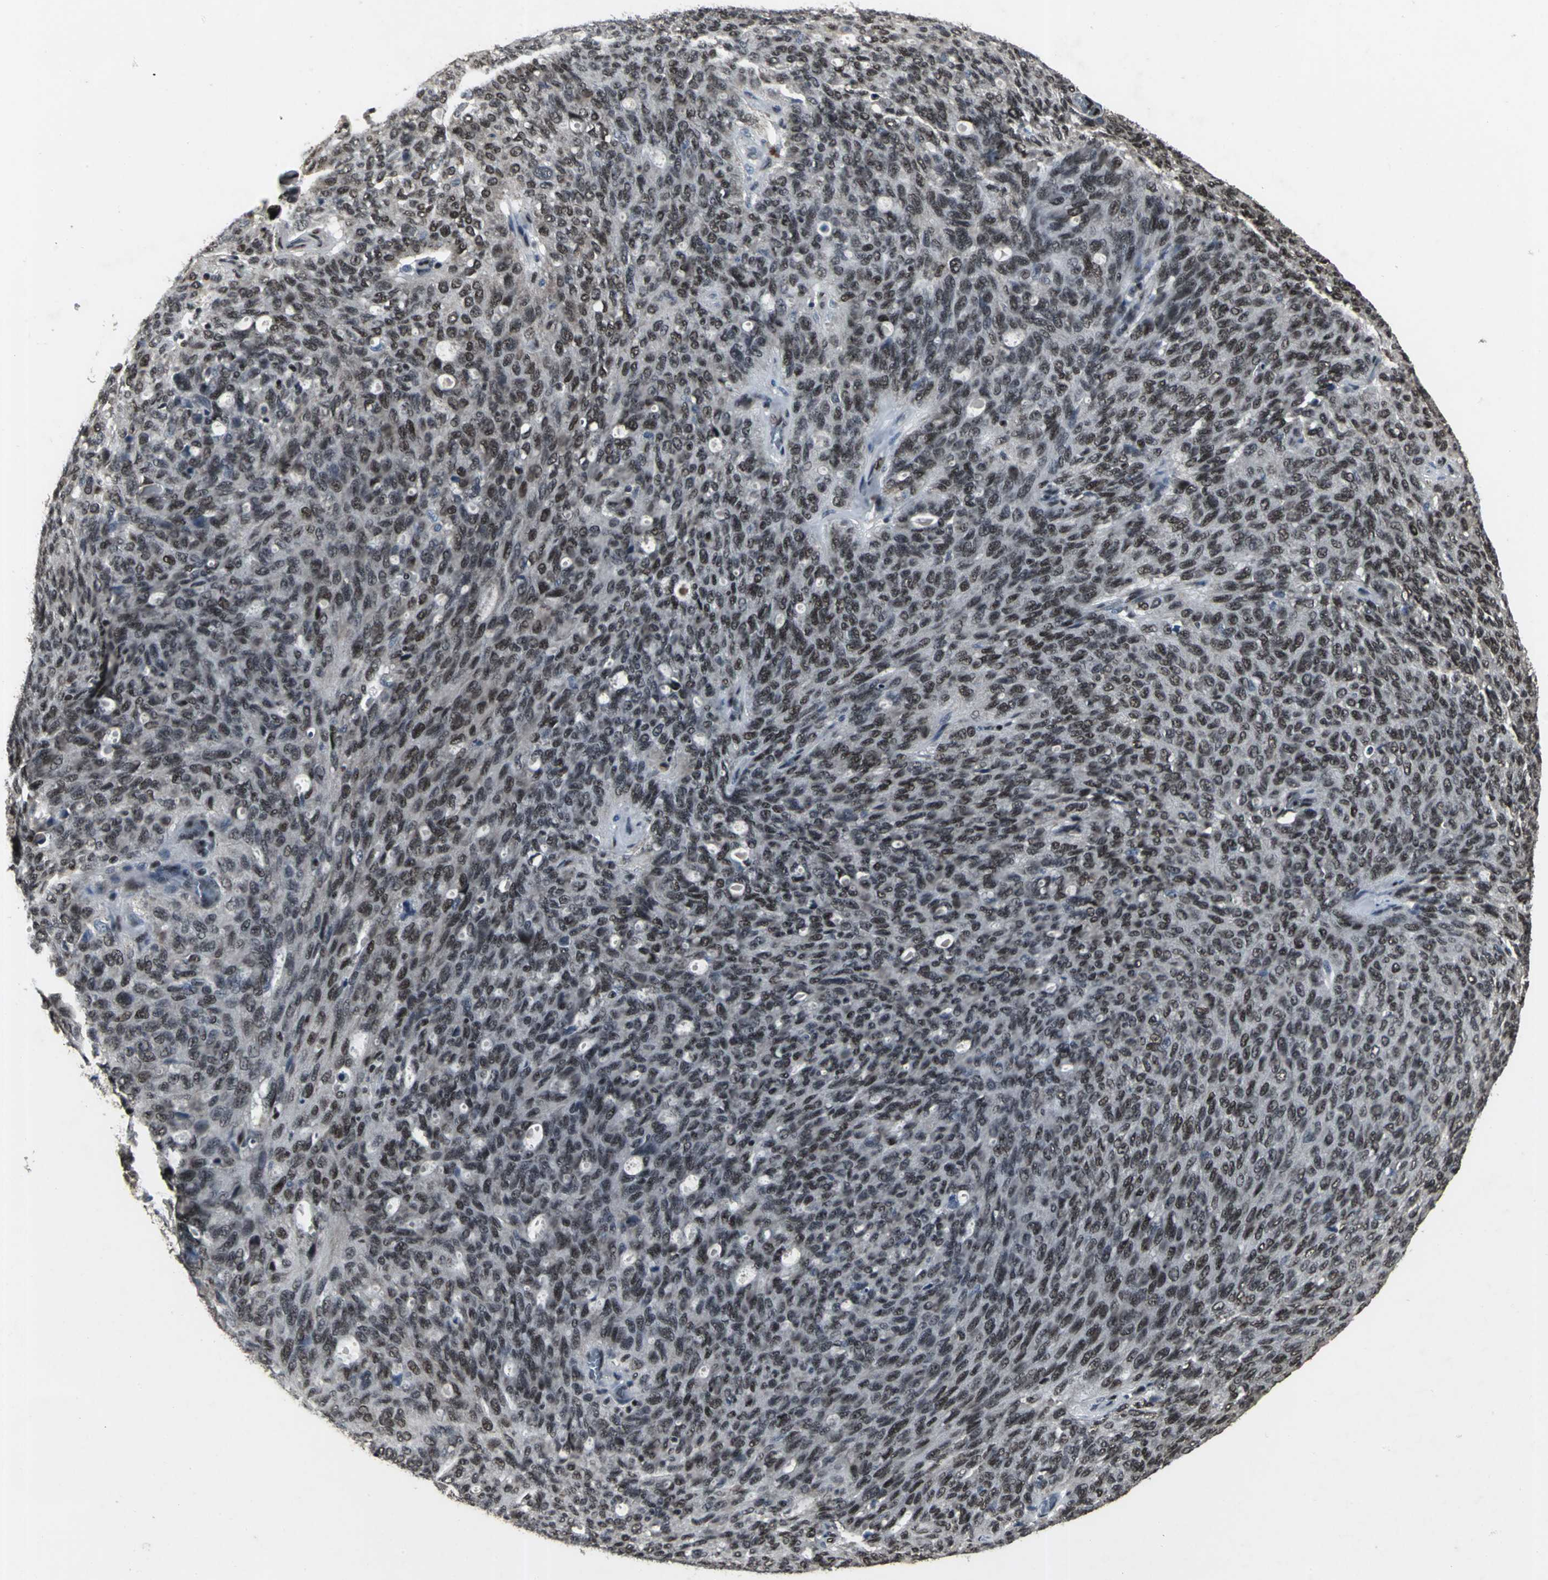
{"staining": {"intensity": "moderate", "quantity": ">75%", "location": "nuclear"}, "tissue": "ovarian cancer", "cell_type": "Tumor cells", "image_type": "cancer", "snomed": [{"axis": "morphology", "description": "Carcinoma, endometroid"}, {"axis": "topography", "description": "Ovary"}], "caption": "IHC photomicrograph of neoplastic tissue: human endometroid carcinoma (ovarian) stained using immunohistochemistry (IHC) demonstrates medium levels of moderate protein expression localized specifically in the nuclear of tumor cells, appearing as a nuclear brown color.", "gene": "SRF", "patient": {"sex": "female", "age": 60}}